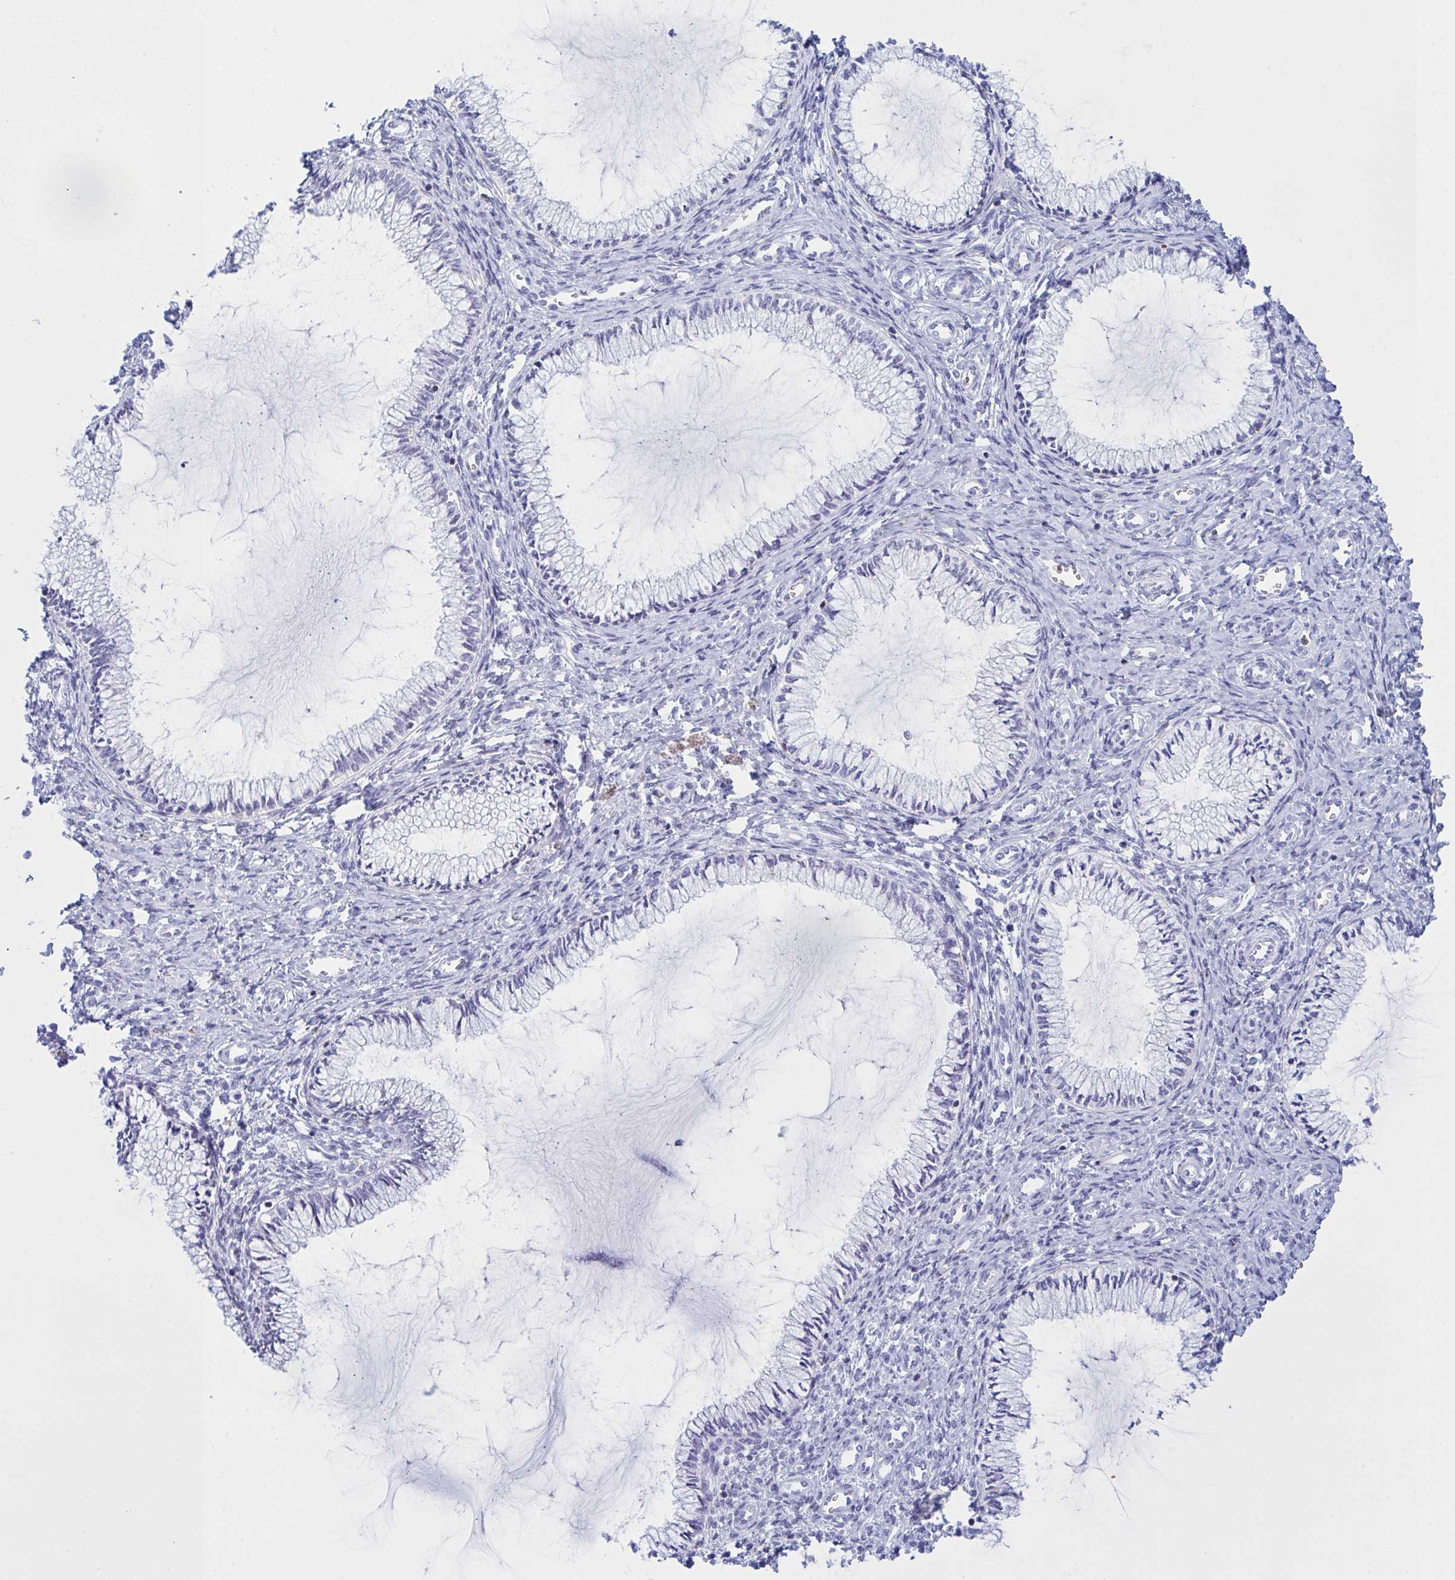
{"staining": {"intensity": "negative", "quantity": "none", "location": "none"}, "tissue": "cervix", "cell_type": "Glandular cells", "image_type": "normal", "snomed": [{"axis": "morphology", "description": "Normal tissue, NOS"}, {"axis": "topography", "description": "Cervix"}], "caption": "This is an IHC histopathology image of unremarkable human cervix. There is no expression in glandular cells.", "gene": "MYO1F", "patient": {"sex": "female", "age": 24}}